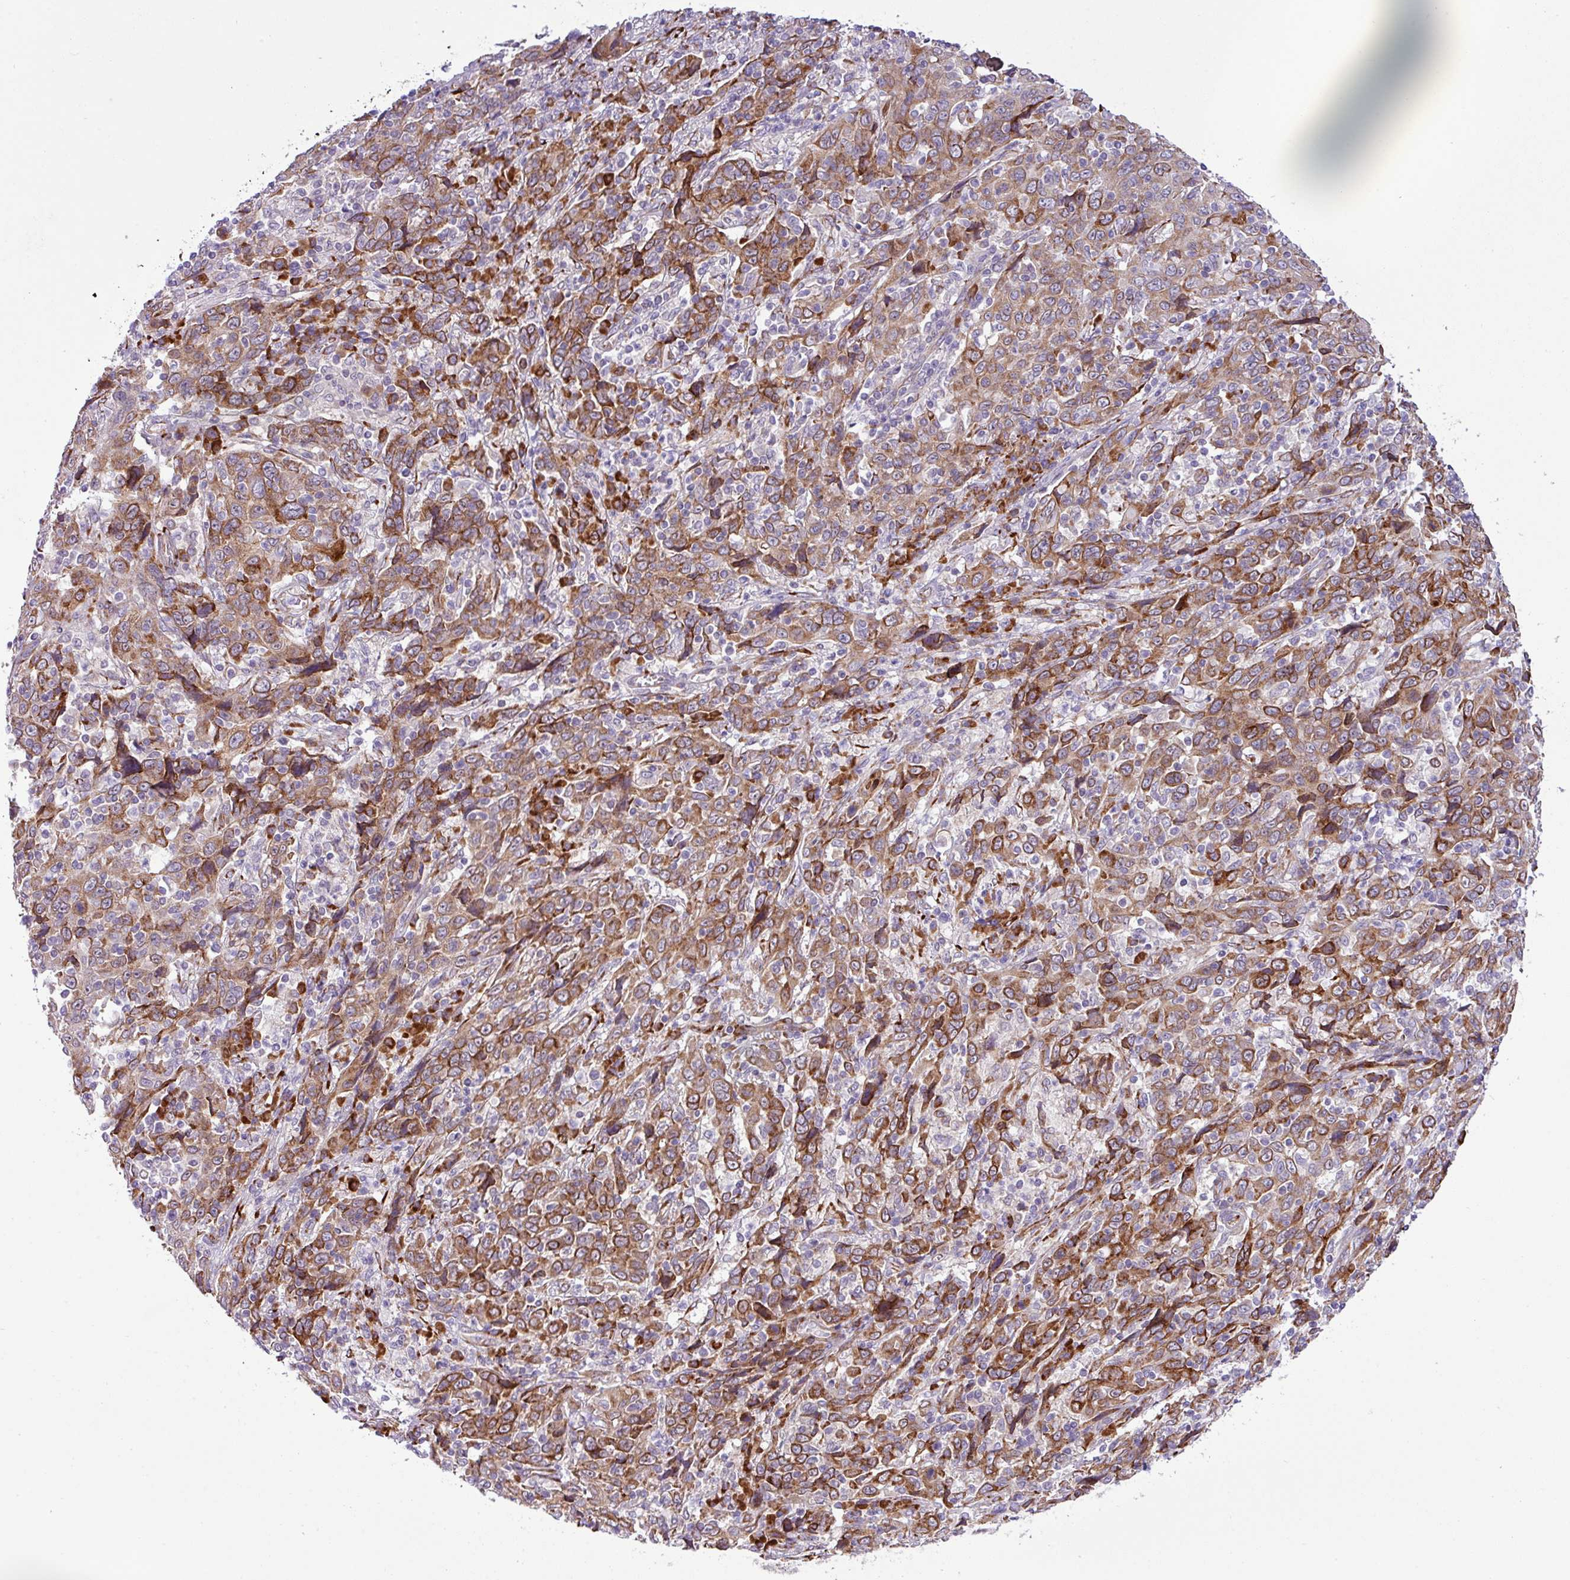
{"staining": {"intensity": "strong", "quantity": ">75%", "location": "cytoplasmic/membranous"}, "tissue": "cervical cancer", "cell_type": "Tumor cells", "image_type": "cancer", "snomed": [{"axis": "morphology", "description": "Squamous cell carcinoma, NOS"}, {"axis": "topography", "description": "Cervix"}], "caption": "A brown stain labels strong cytoplasmic/membranous staining of a protein in cervical cancer tumor cells.", "gene": "CFAP97", "patient": {"sex": "female", "age": 46}}